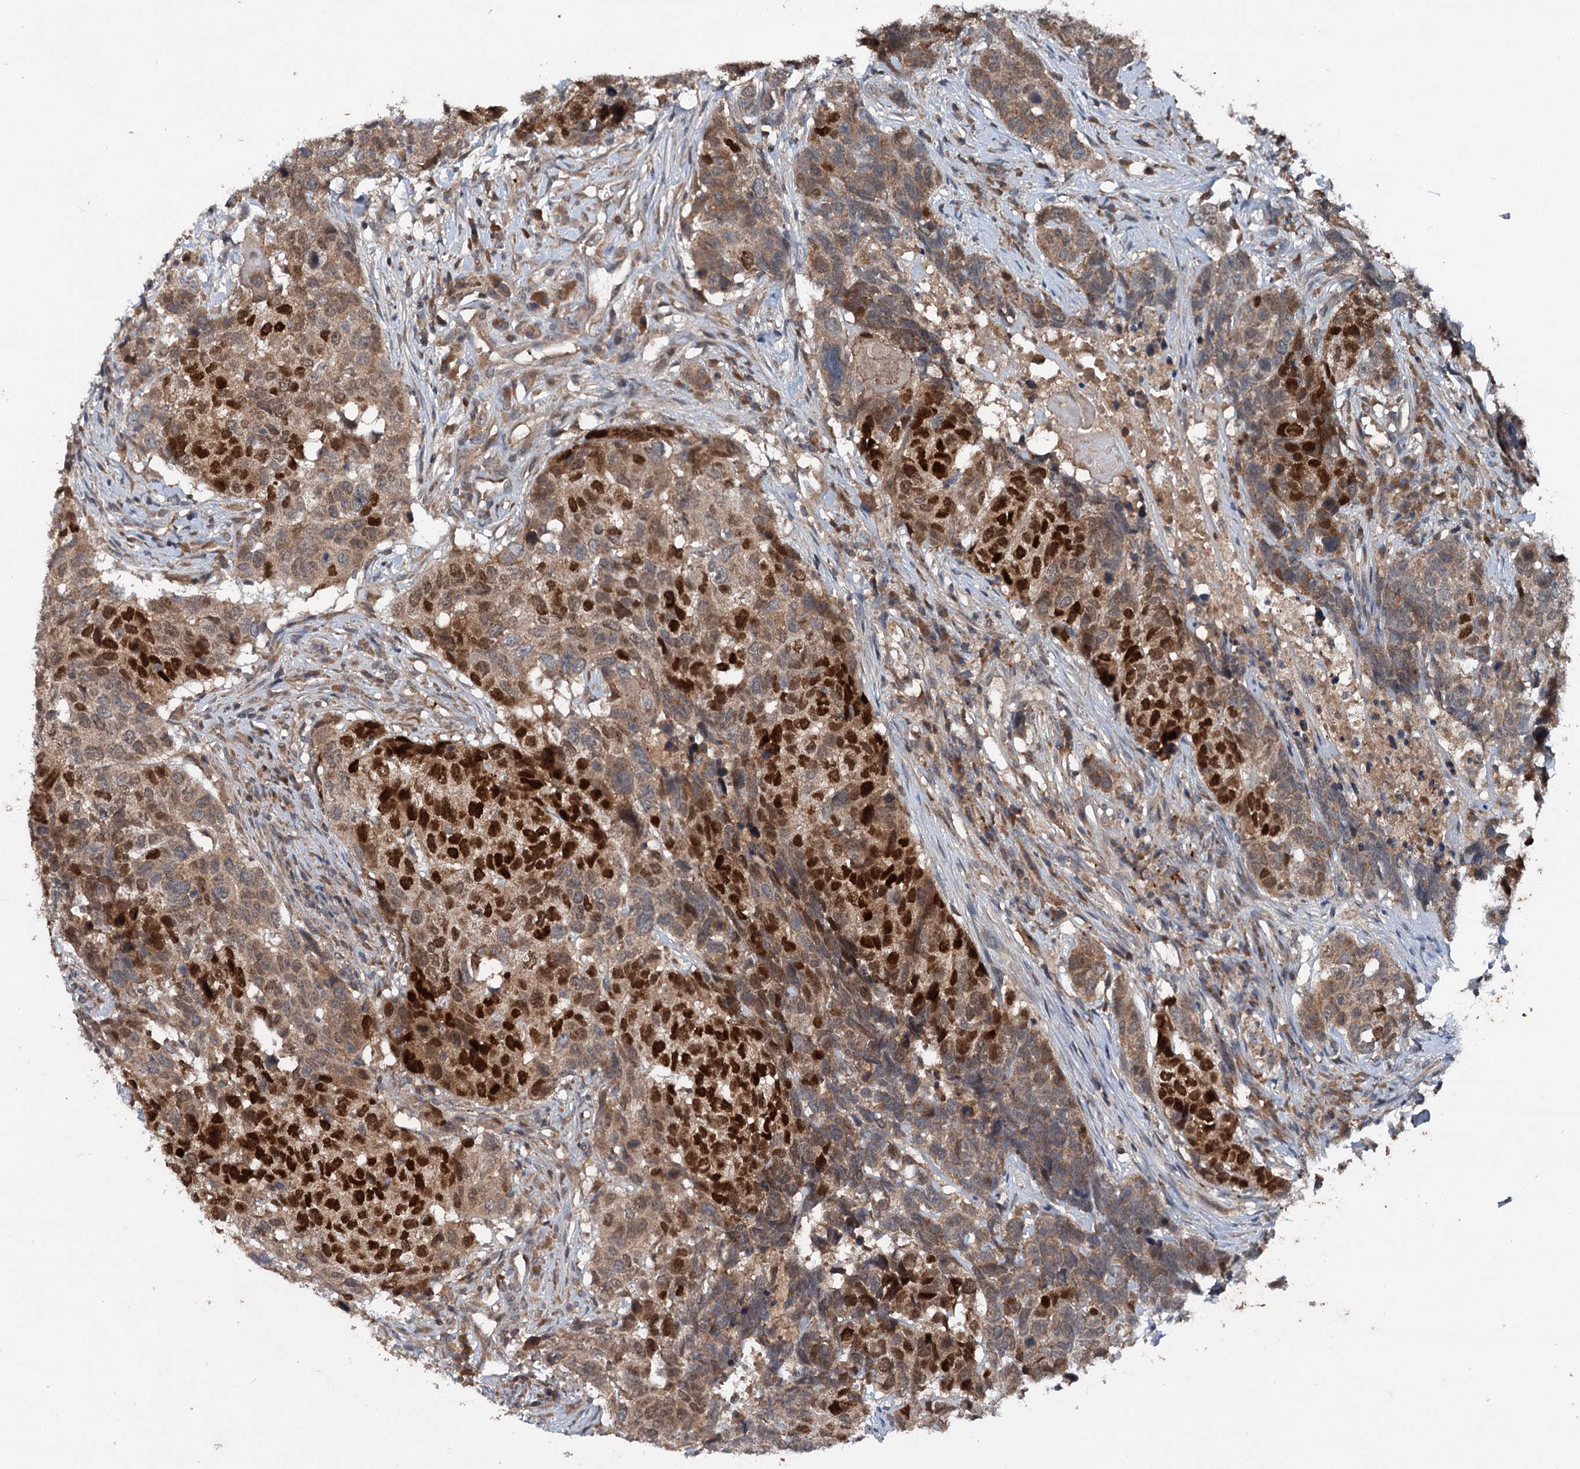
{"staining": {"intensity": "strong", "quantity": "25%-75%", "location": "cytoplasmic/membranous,nuclear"}, "tissue": "head and neck cancer", "cell_type": "Tumor cells", "image_type": "cancer", "snomed": [{"axis": "morphology", "description": "Squamous cell carcinoma, NOS"}, {"axis": "topography", "description": "Head-Neck"}], "caption": "Head and neck squamous cell carcinoma was stained to show a protein in brown. There is high levels of strong cytoplasmic/membranous and nuclear positivity in approximately 25%-75% of tumor cells.", "gene": "N4BP2L2", "patient": {"sex": "male", "age": 66}}